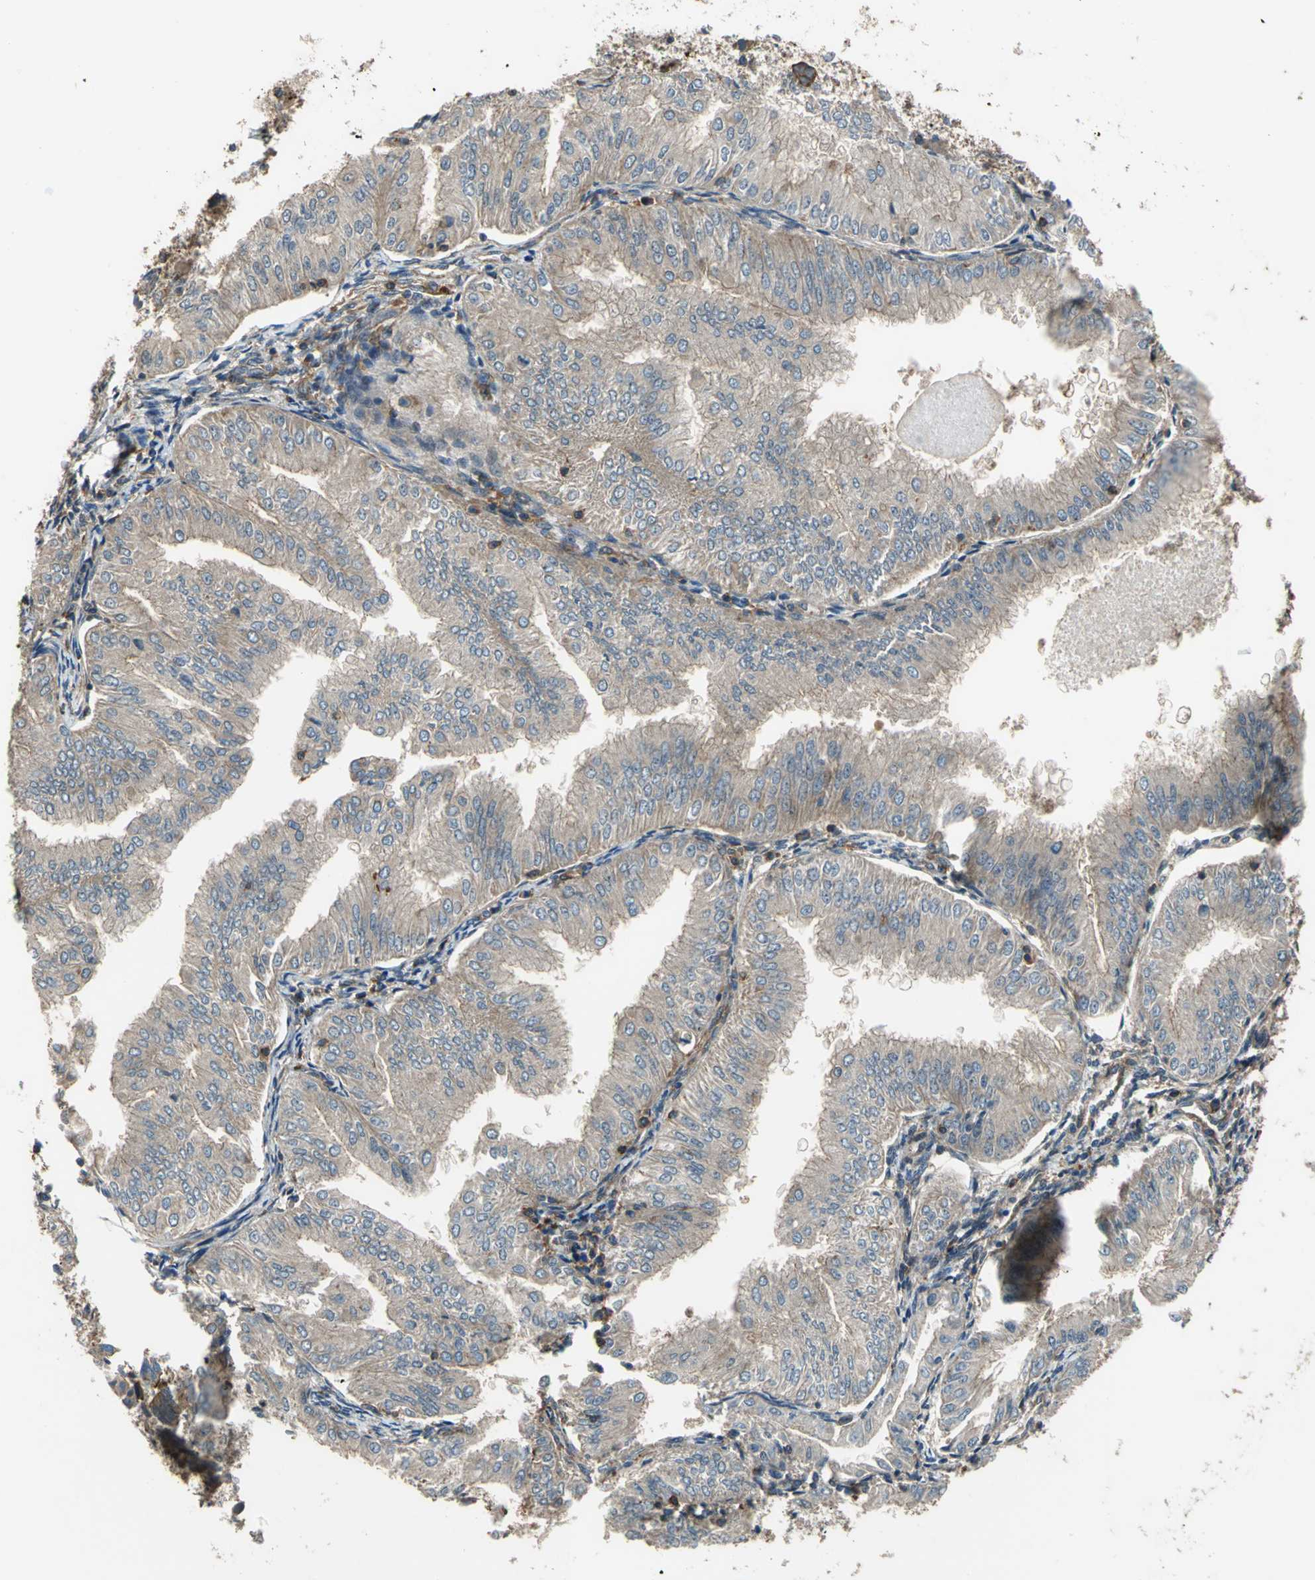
{"staining": {"intensity": "moderate", "quantity": ">75%", "location": "cytoplasmic/membranous"}, "tissue": "endometrial cancer", "cell_type": "Tumor cells", "image_type": "cancer", "snomed": [{"axis": "morphology", "description": "Adenocarcinoma, NOS"}, {"axis": "topography", "description": "Endometrium"}], "caption": "IHC histopathology image of endometrial cancer (adenocarcinoma) stained for a protein (brown), which demonstrates medium levels of moderate cytoplasmic/membranous staining in approximately >75% of tumor cells.", "gene": "PARVA", "patient": {"sex": "female", "age": 53}}